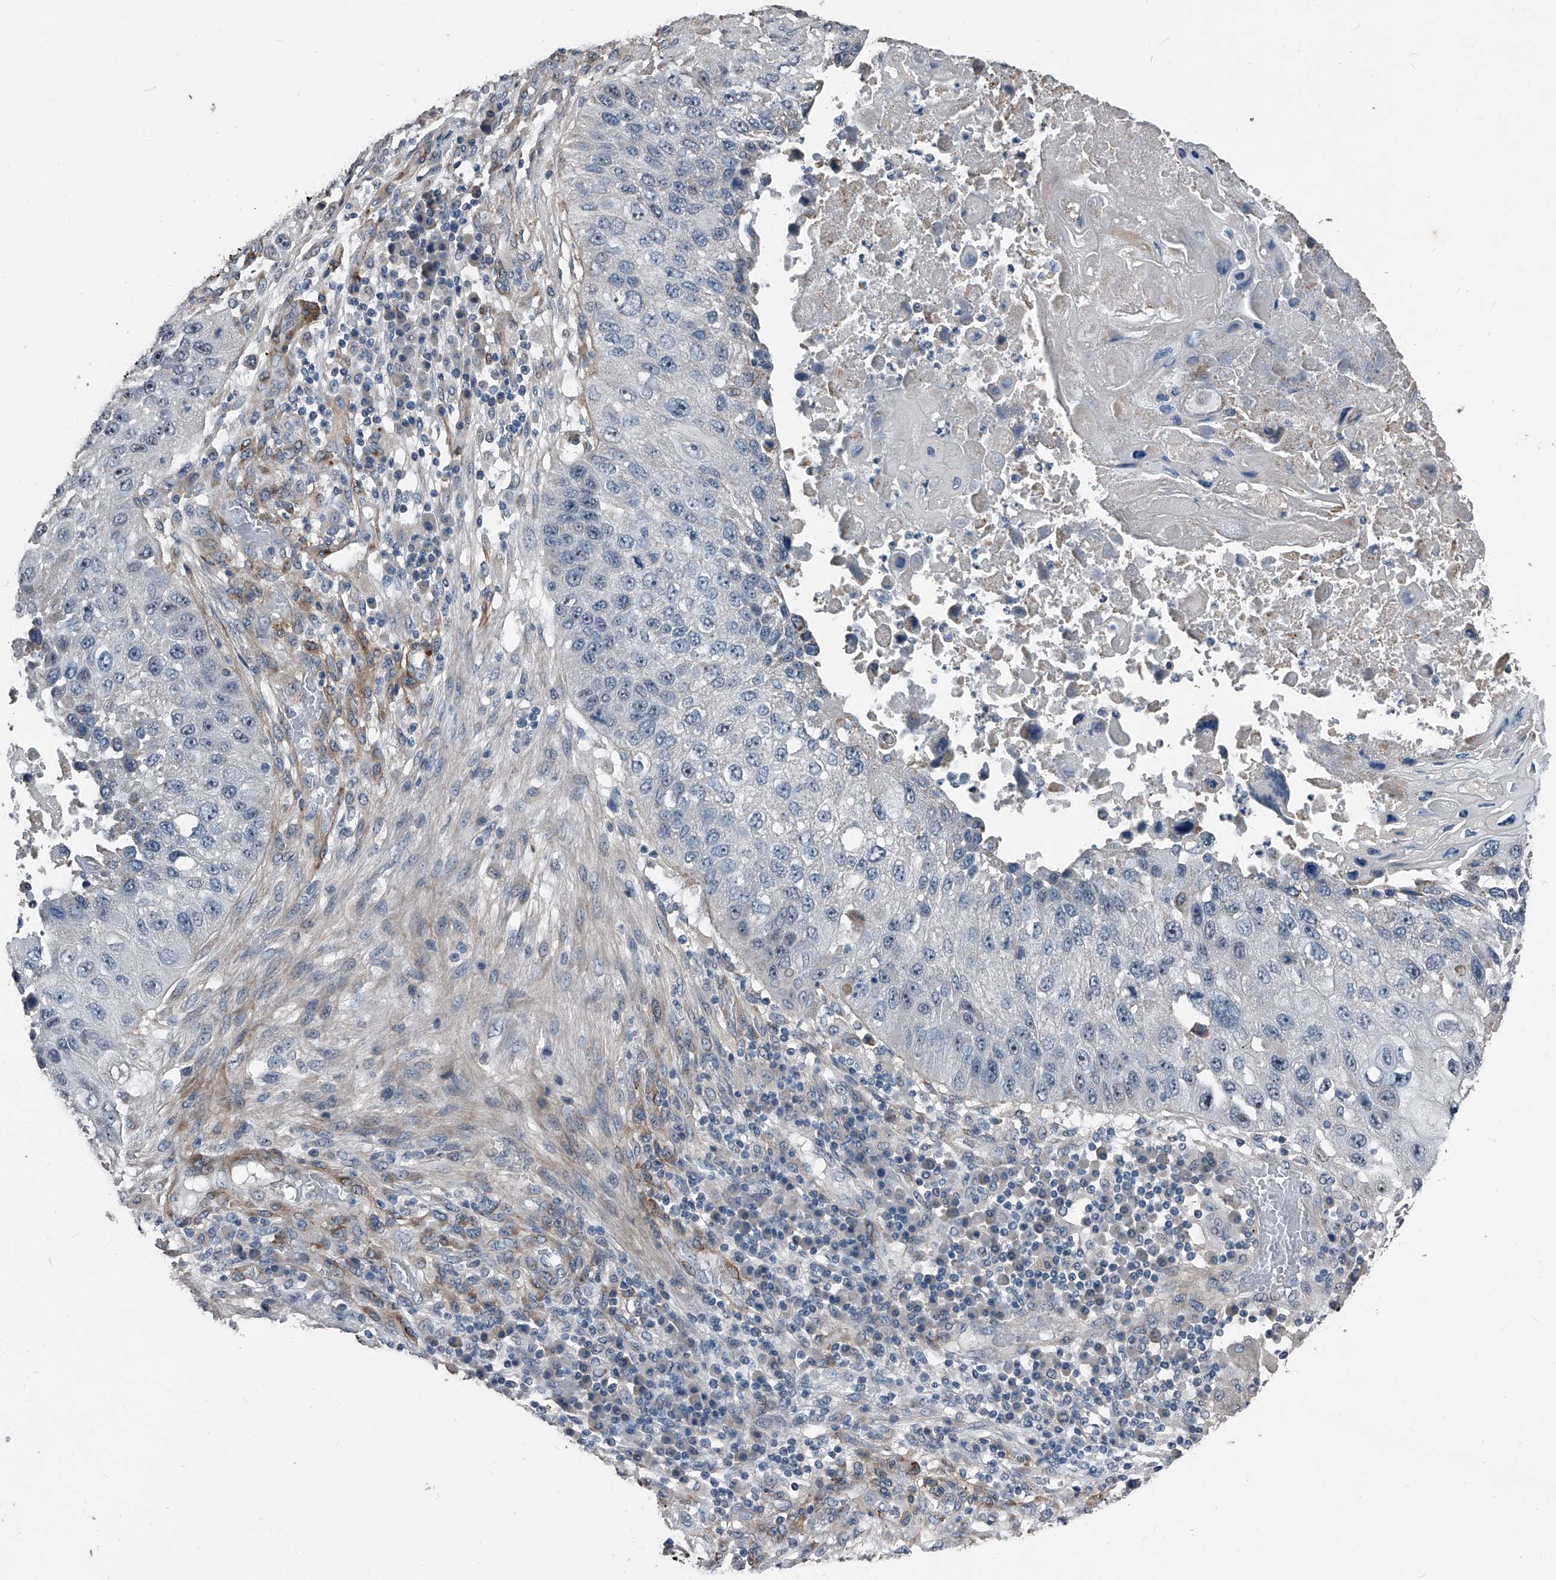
{"staining": {"intensity": "negative", "quantity": "none", "location": "none"}, "tissue": "lung cancer", "cell_type": "Tumor cells", "image_type": "cancer", "snomed": [{"axis": "morphology", "description": "Squamous cell carcinoma, NOS"}, {"axis": "topography", "description": "Lung"}], "caption": "DAB (3,3'-diaminobenzidine) immunohistochemical staining of squamous cell carcinoma (lung) displays no significant staining in tumor cells. (DAB immunohistochemistry (IHC), high magnification).", "gene": "PHACTR1", "patient": {"sex": "male", "age": 61}}